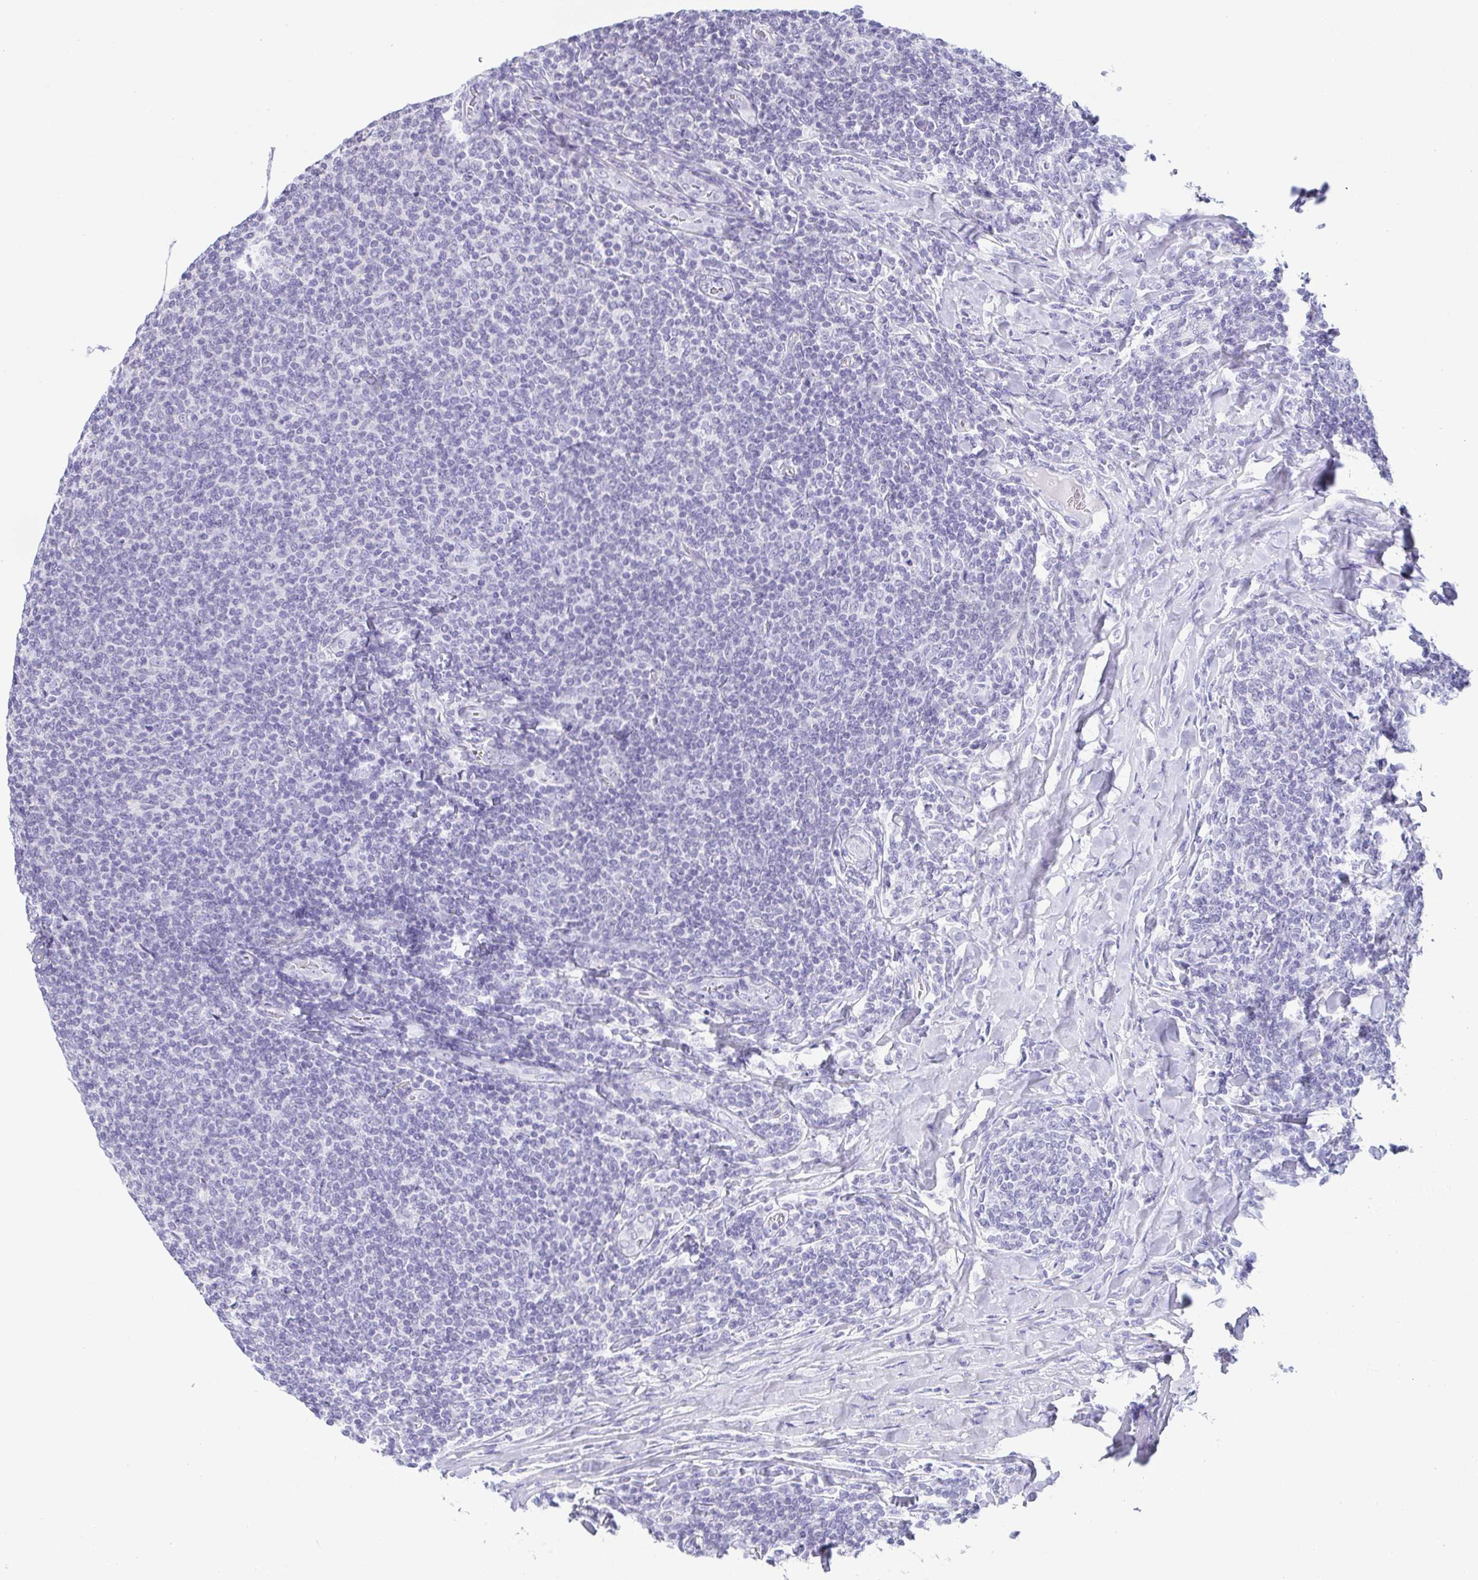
{"staining": {"intensity": "negative", "quantity": "none", "location": "none"}, "tissue": "lymphoma", "cell_type": "Tumor cells", "image_type": "cancer", "snomed": [{"axis": "morphology", "description": "Malignant lymphoma, non-Hodgkin's type, Low grade"}, {"axis": "topography", "description": "Lymph node"}], "caption": "High magnification brightfield microscopy of low-grade malignant lymphoma, non-Hodgkin's type stained with DAB (brown) and counterstained with hematoxylin (blue): tumor cells show no significant expression.", "gene": "PRR27", "patient": {"sex": "male", "age": 52}}